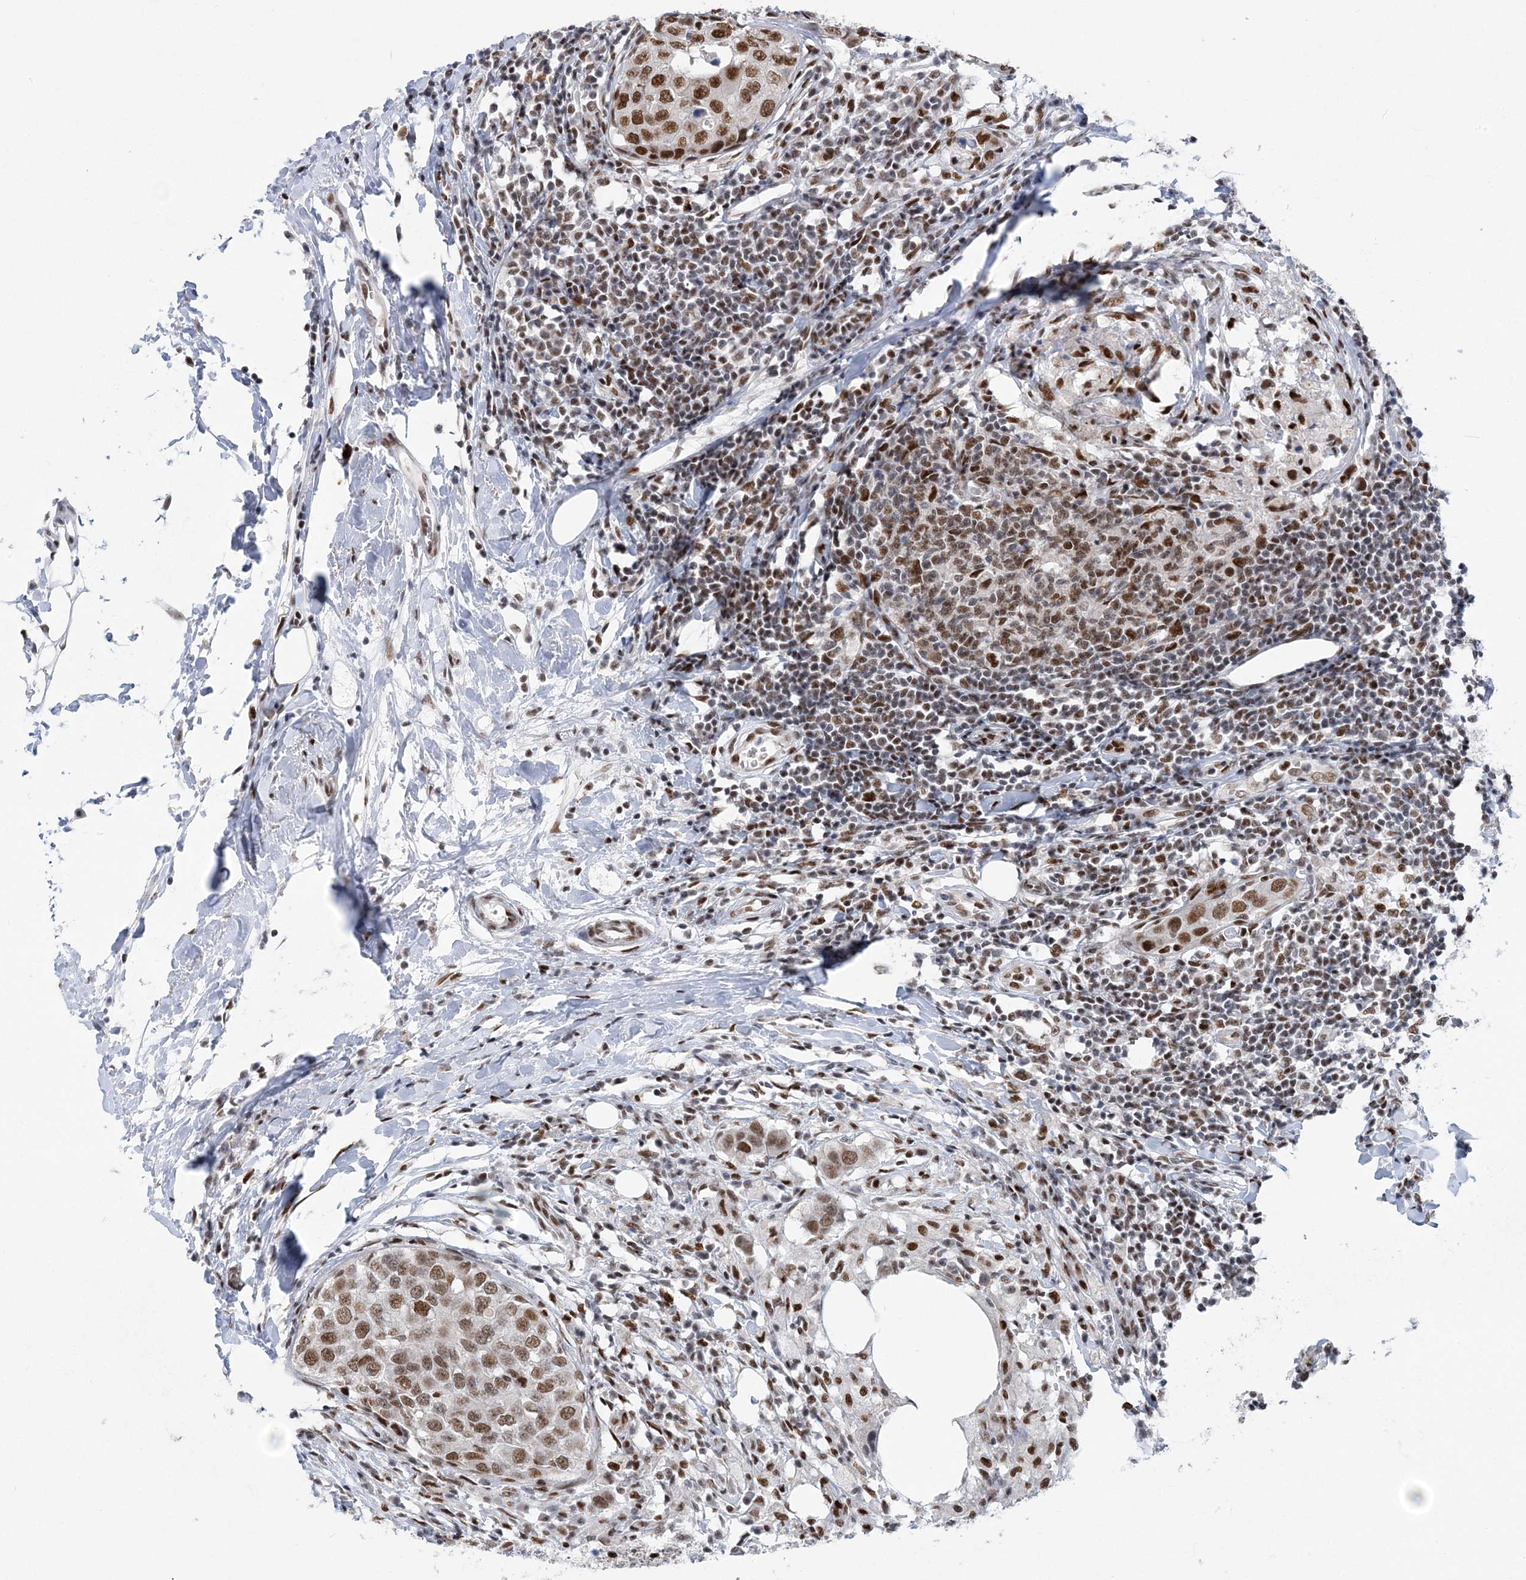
{"staining": {"intensity": "strong", "quantity": ">75%", "location": "nuclear"}, "tissue": "breast cancer", "cell_type": "Tumor cells", "image_type": "cancer", "snomed": [{"axis": "morphology", "description": "Duct carcinoma"}, {"axis": "topography", "description": "Breast"}], "caption": "Protein analysis of breast cancer (intraductal carcinoma) tissue shows strong nuclear expression in about >75% of tumor cells.", "gene": "ZBTB7A", "patient": {"sex": "female", "age": 27}}